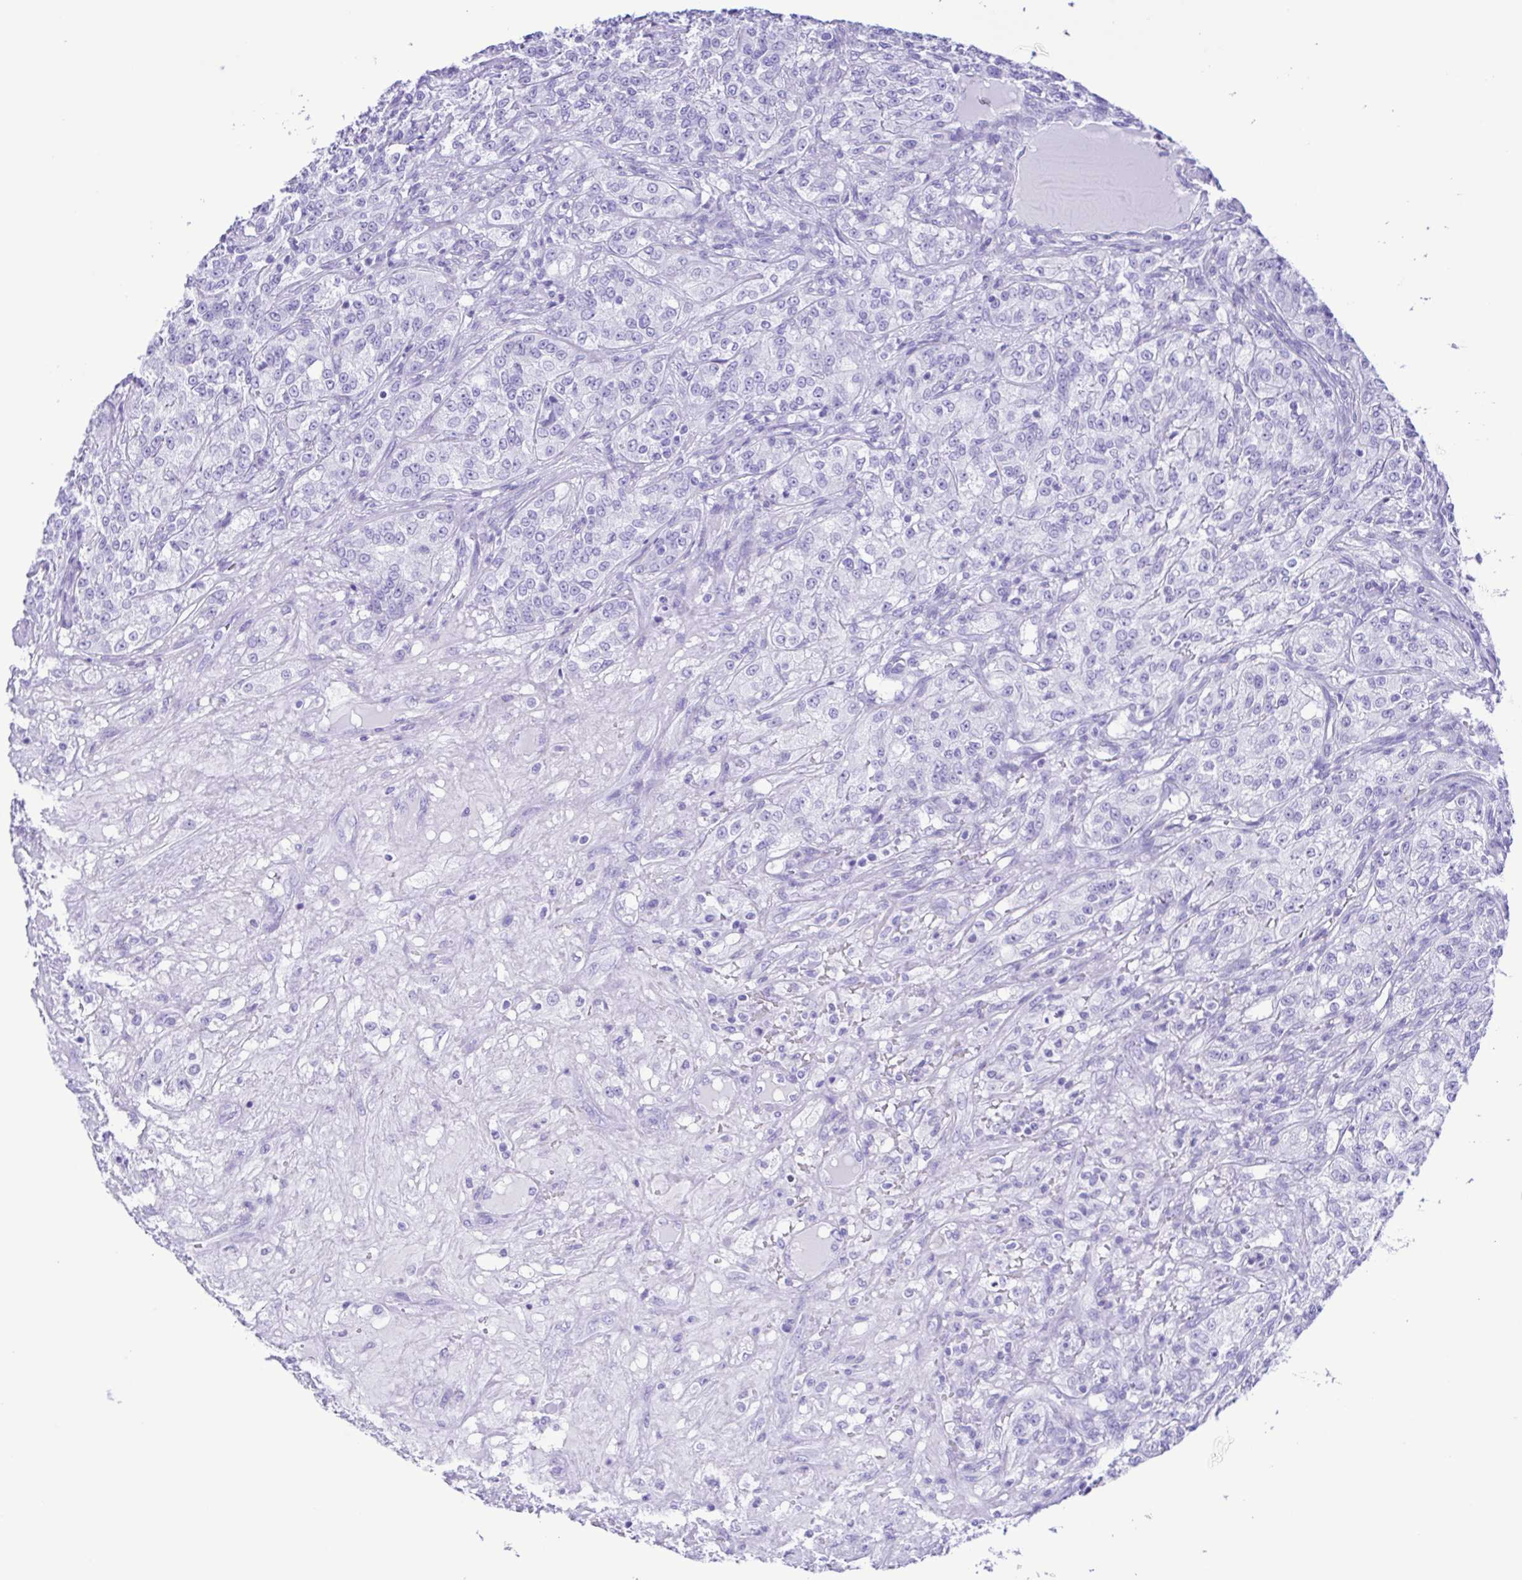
{"staining": {"intensity": "negative", "quantity": "none", "location": "none"}, "tissue": "renal cancer", "cell_type": "Tumor cells", "image_type": "cancer", "snomed": [{"axis": "morphology", "description": "Adenocarcinoma, NOS"}, {"axis": "topography", "description": "Kidney"}], "caption": "Immunohistochemistry photomicrograph of human renal cancer stained for a protein (brown), which displays no staining in tumor cells. (DAB immunohistochemistry (IHC), high magnification).", "gene": "ERP27", "patient": {"sex": "female", "age": 63}}